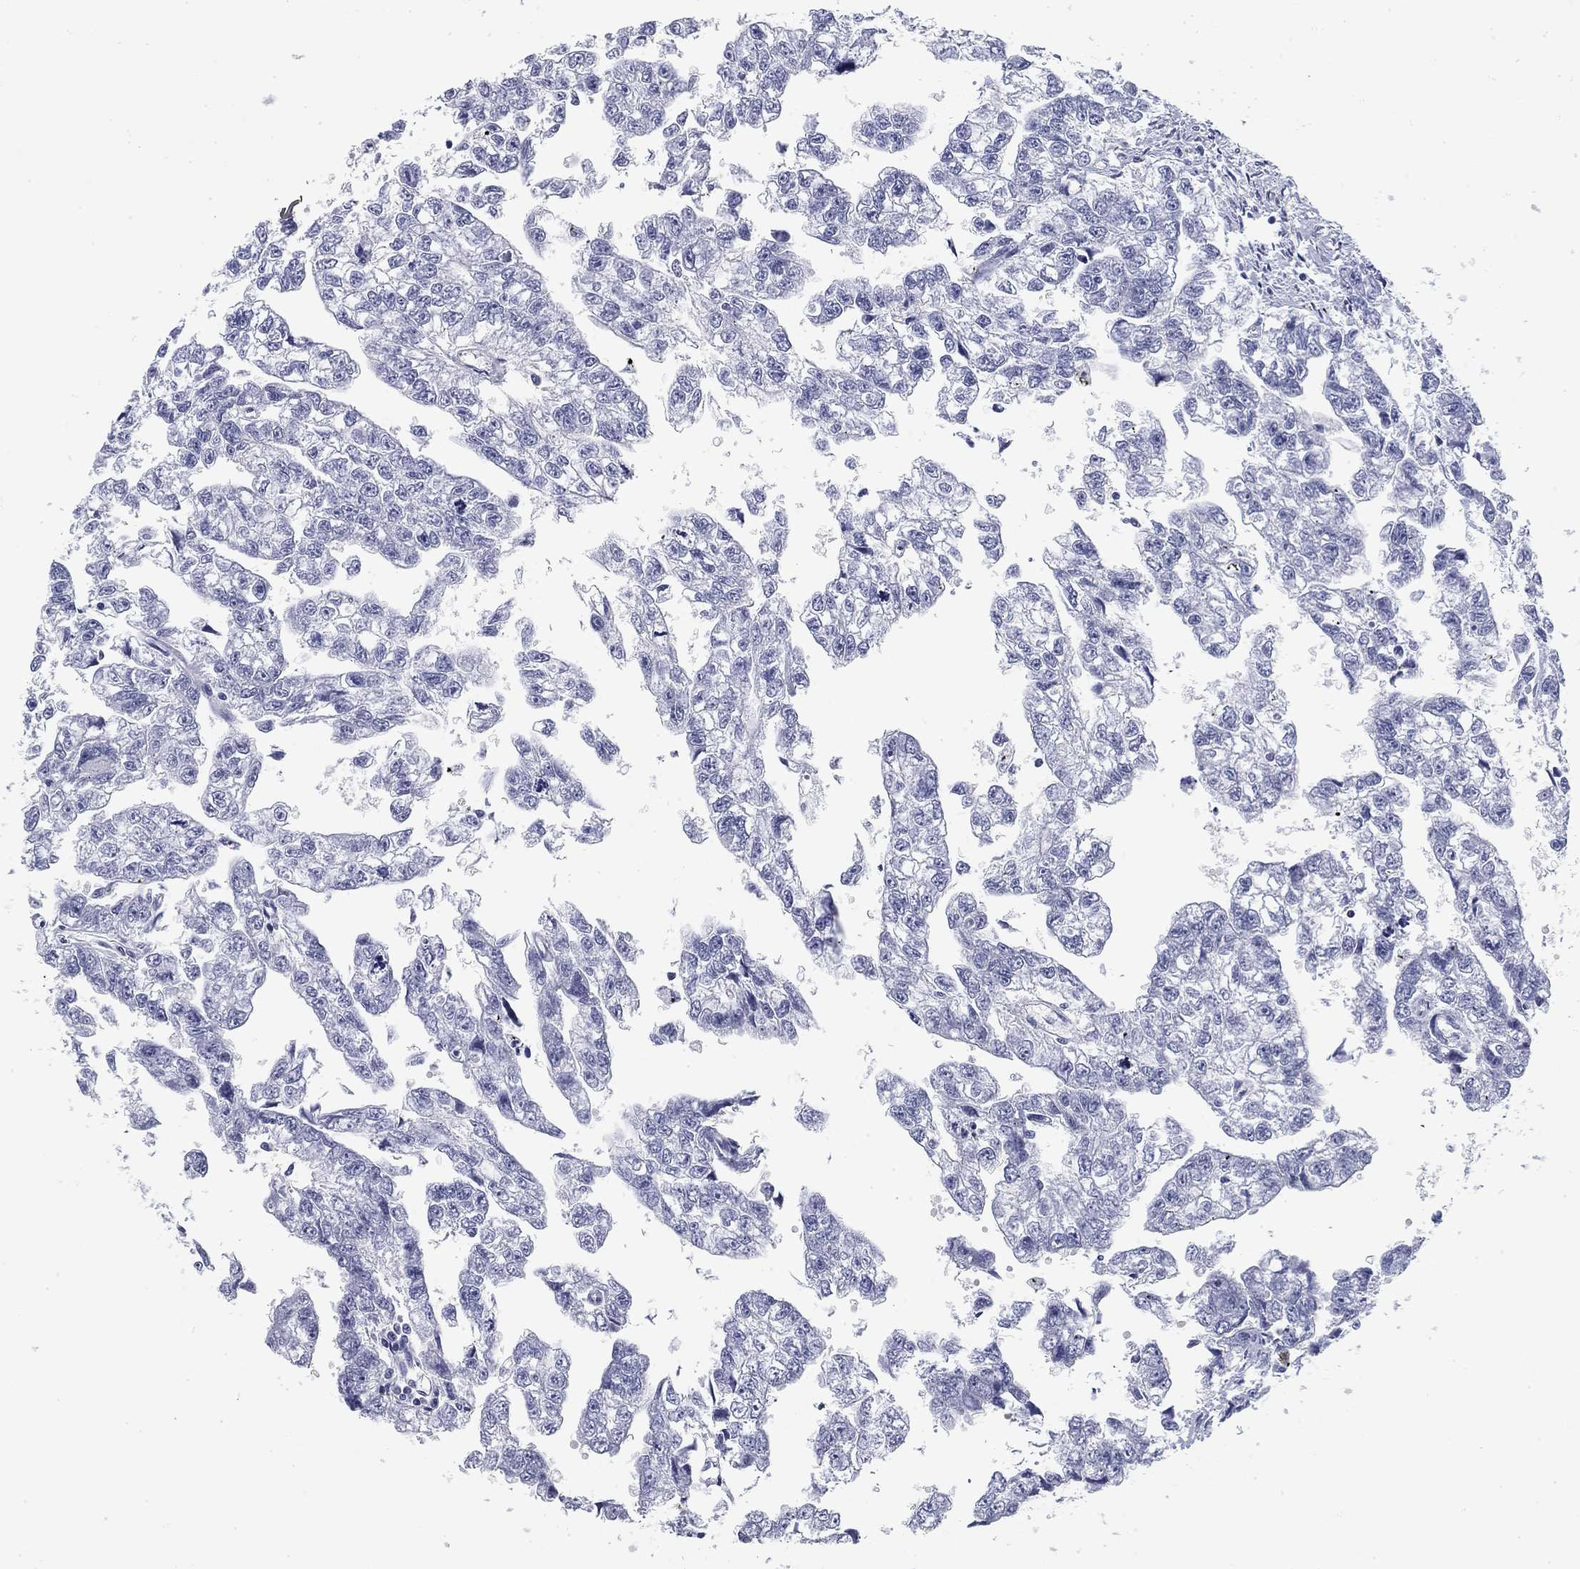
{"staining": {"intensity": "negative", "quantity": "none", "location": "none"}, "tissue": "testis cancer", "cell_type": "Tumor cells", "image_type": "cancer", "snomed": [{"axis": "morphology", "description": "Carcinoma, Embryonal, NOS"}, {"axis": "morphology", "description": "Teratoma, malignant, NOS"}, {"axis": "topography", "description": "Testis"}], "caption": "An immunohistochemistry (IHC) histopathology image of testis cancer is shown. There is no staining in tumor cells of testis cancer.", "gene": "CD79B", "patient": {"sex": "male", "age": 44}}